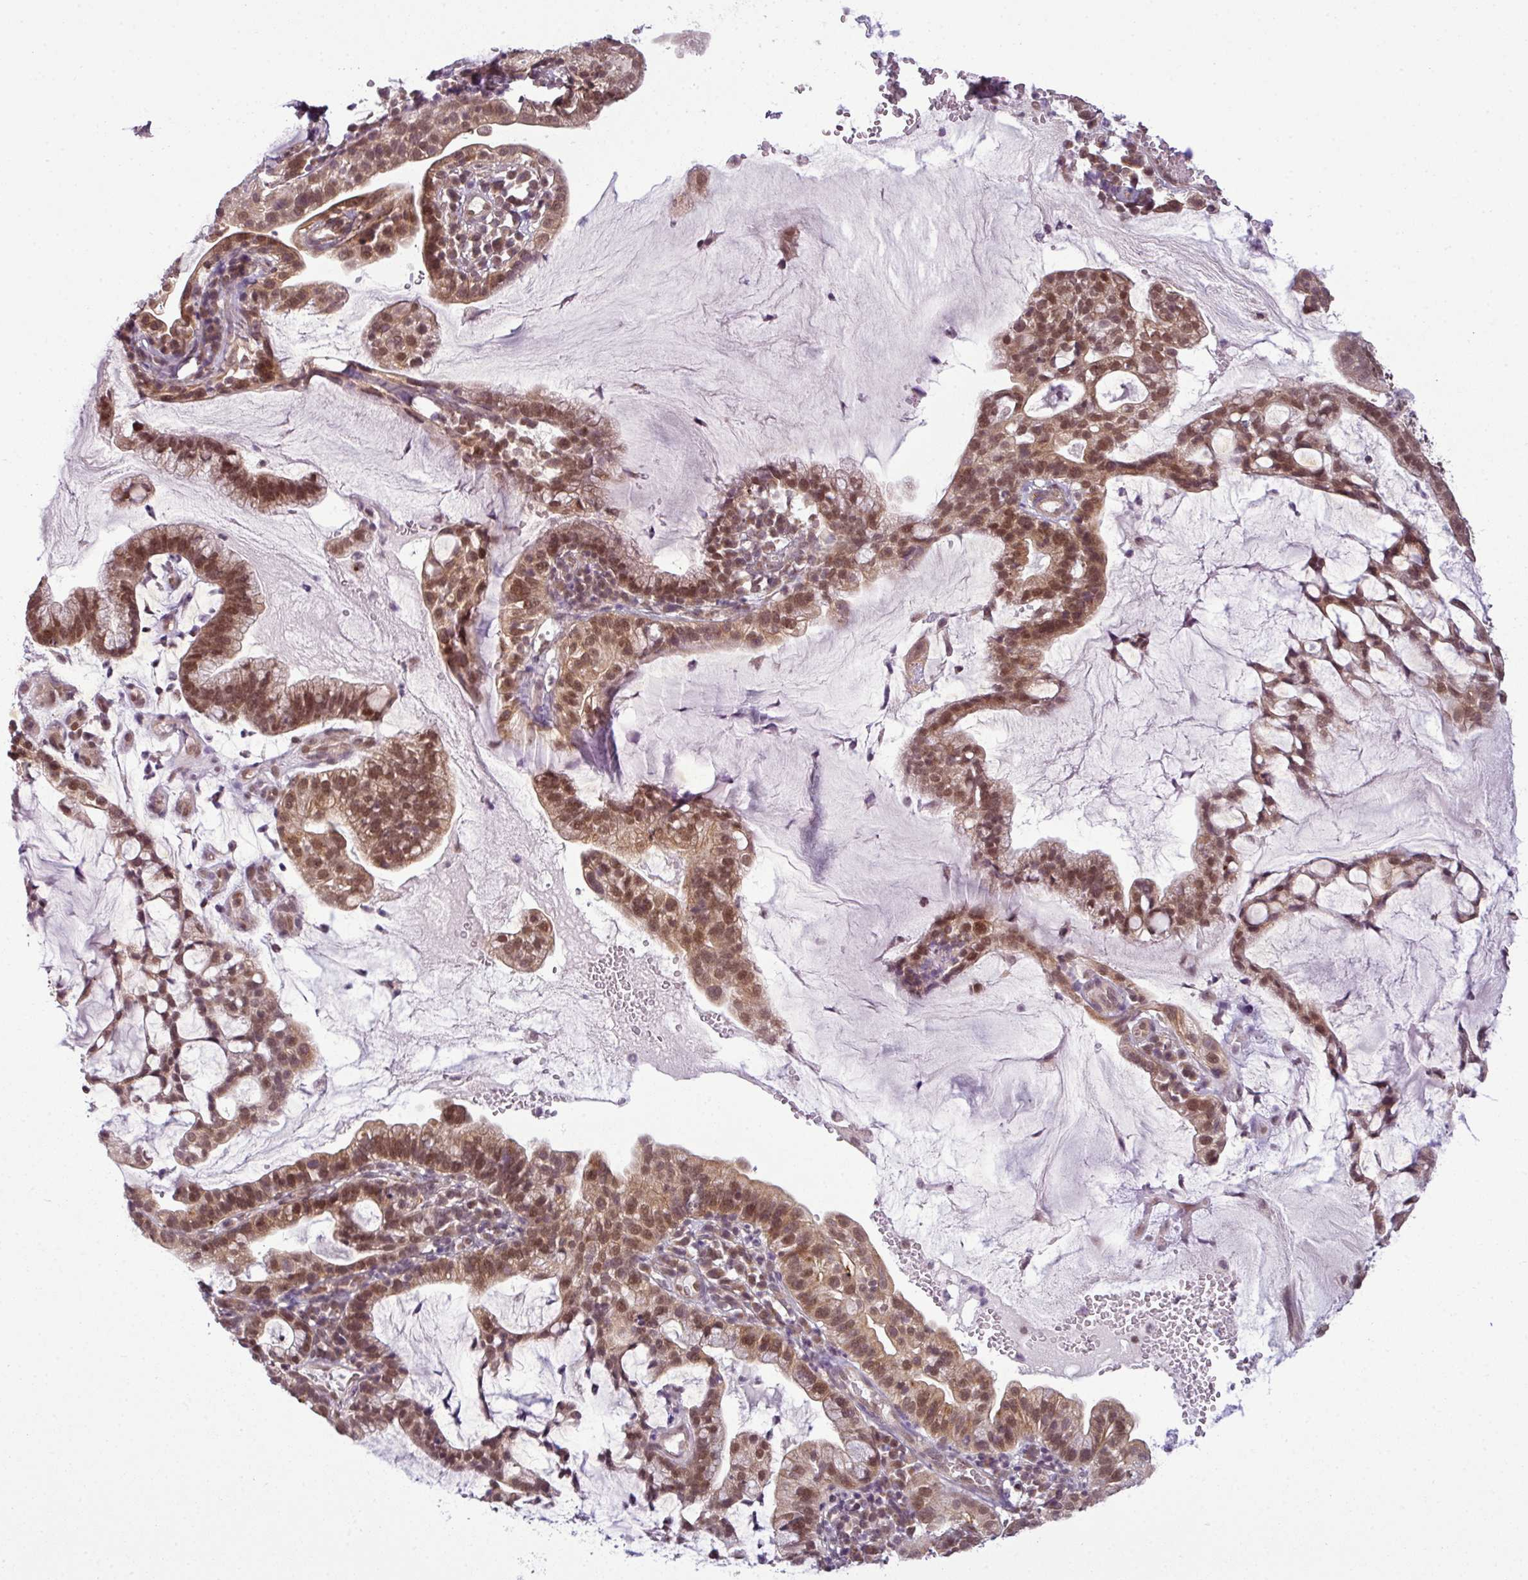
{"staining": {"intensity": "moderate", "quantity": ">75%", "location": "cytoplasmic/membranous,nuclear"}, "tissue": "cervical cancer", "cell_type": "Tumor cells", "image_type": "cancer", "snomed": [{"axis": "morphology", "description": "Adenocarcinoma, NOS"}, {"axis": "topography", "description": "Cervix"}], "caption": "Tumor cells show medium levels of moderate cytoplasmic/membranous and nuclear positivity in approximately >75% of cells in cervical adenocarcinoma. The protein is stained brown, and the nuclei are stained in blue (DAB IHC with brightfield microscopy, high magnification).", "gene": "DERPC", "patient": {"sex": "female", "age": 41}}